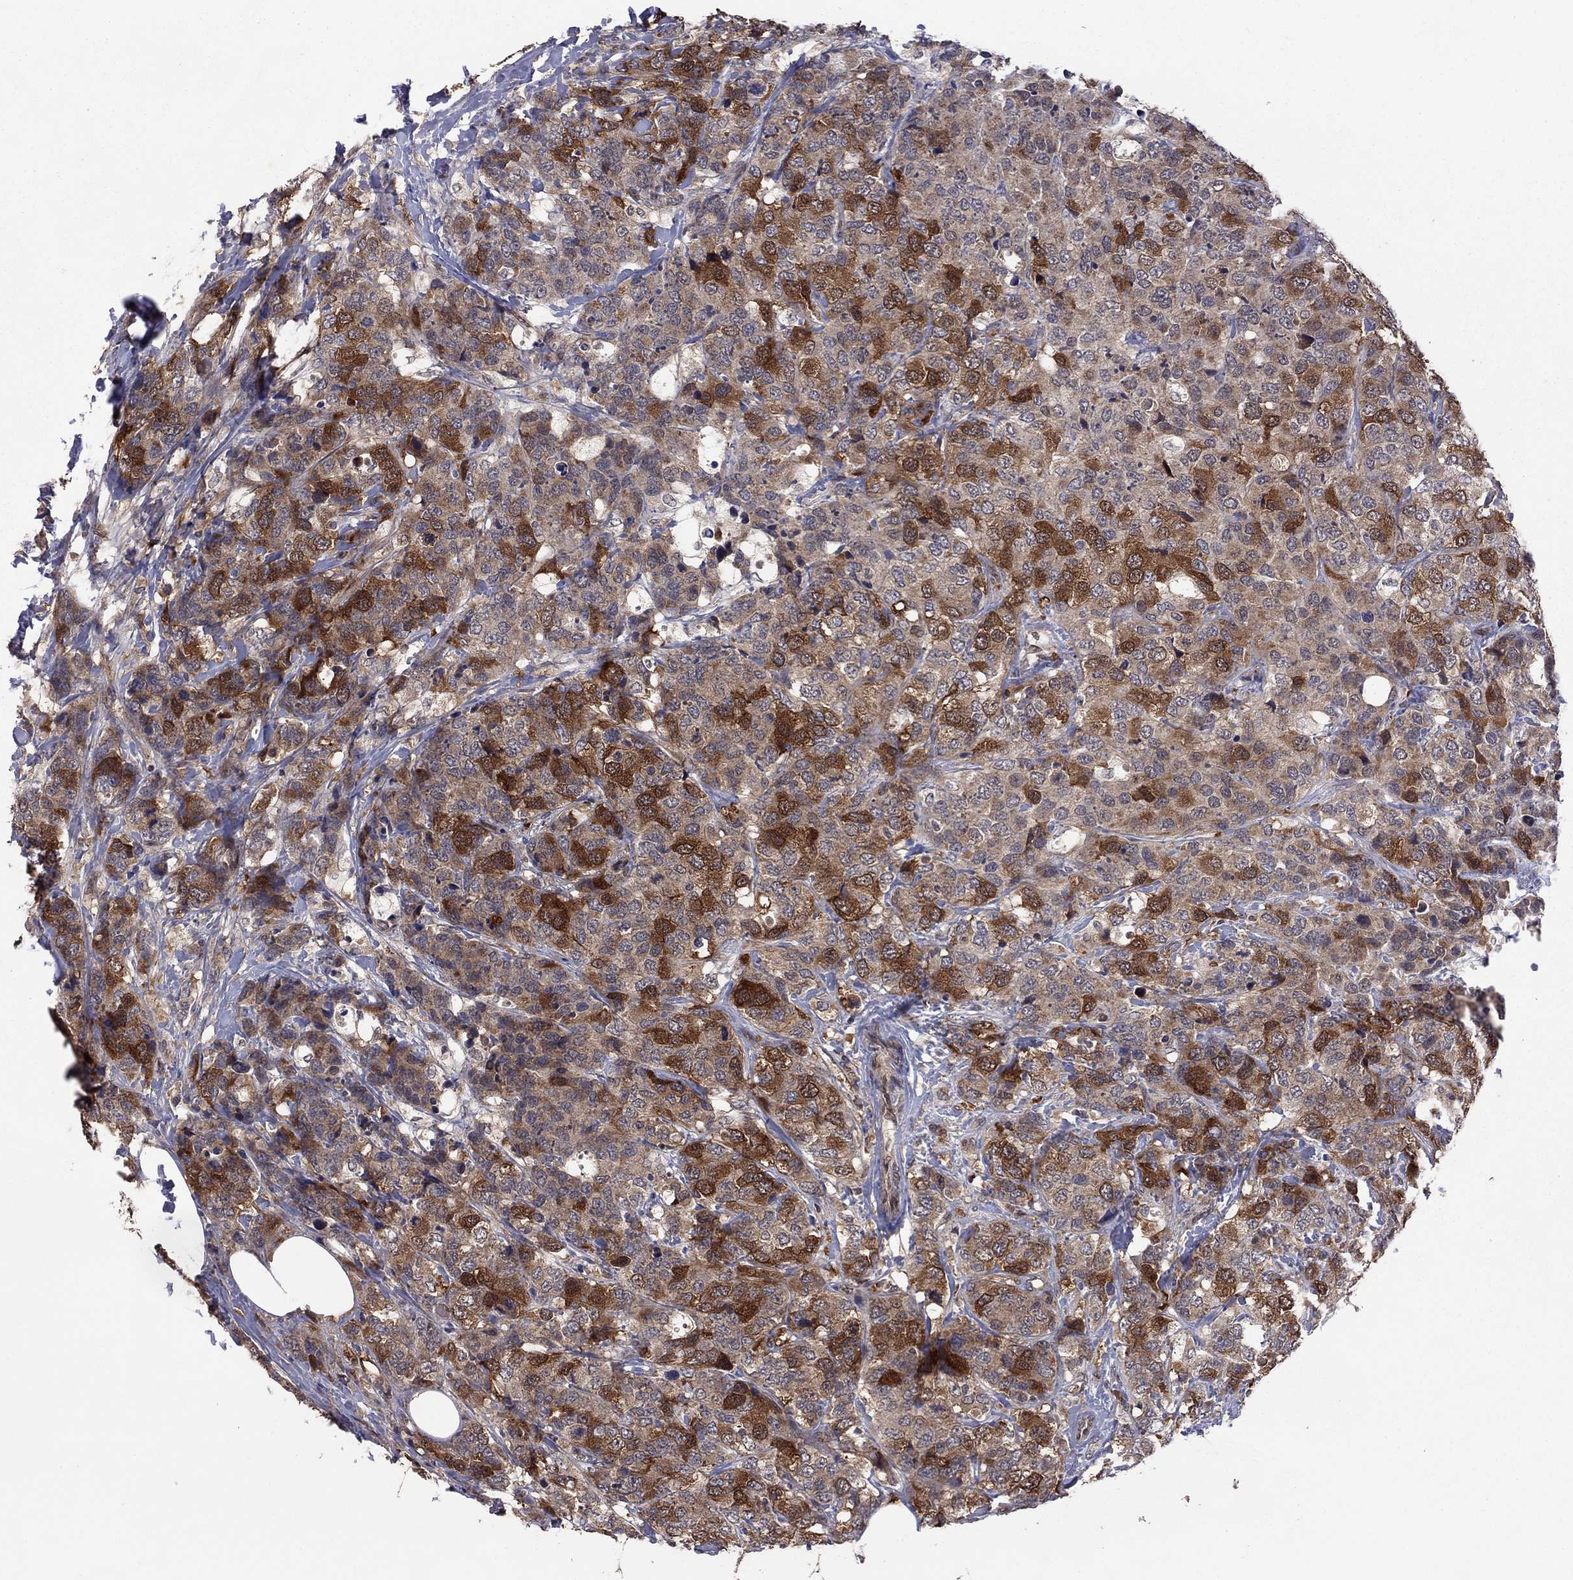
{"staining": {"intensity": "strong", "quantity": "<25%", "location": "cytoplasmic/membranous"}, "tissue": "breast cancer", "cell_type": "Tumor cells", "image_type": "cancer", "snomed": [{"axis": "morphology", "description": "Lobular carcinoma"}, {"axis": "topography", "description": "Breast"}], "caption": "This is a histology image of immunohistochemistry staining of breast cancer, which shows strong positivity in the cytoplasmic/membranous of tumor cells.", "gene": "GPAA1", "patient": {"sex": "female", "age": 59}}